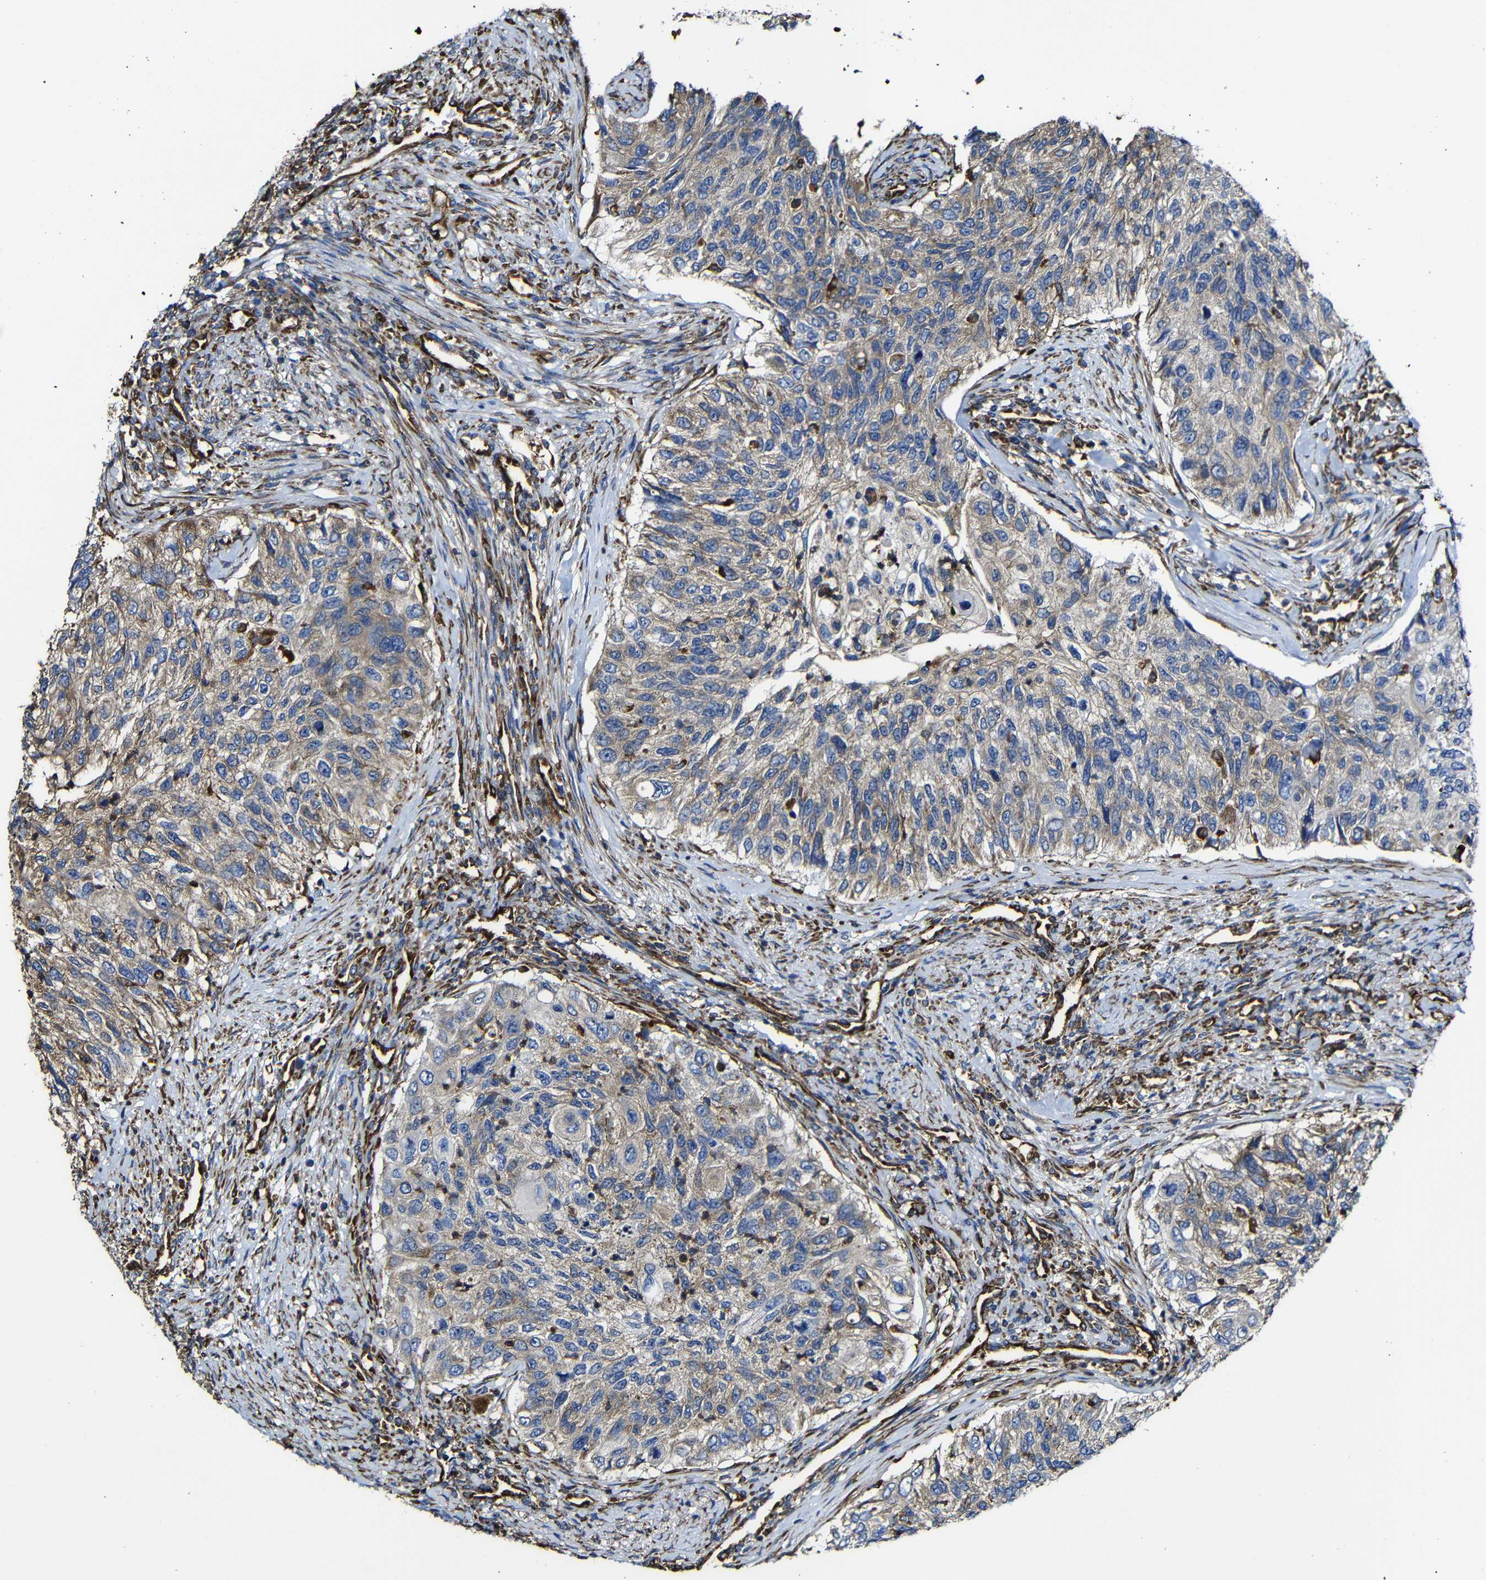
{"staining": {"intensity": "moderate", "quantity": ">75%", "location": "cytoplasmic/membranous"}, "tissue": "urothelial cancer", "cell_type": "Tumor cells", "image_type": "cancer", "snomed": [{"axis": "morphology", "description": "Urothelial carcinoma, High grade"}, {"axis": "topography", "description": "Urinary bladder"}], "caption": "Urothelial cancer stained with immunohistochemistry exhibits moderate cytoplasmic/membranous positivity in about >75% of tumor cells. (DAB (3,3'-diaminobenzidine) IHC, brown staining for protein, blue staining for nuclei).", "gene": "MSN", "patient": {"sex": "female", "age": 60}}